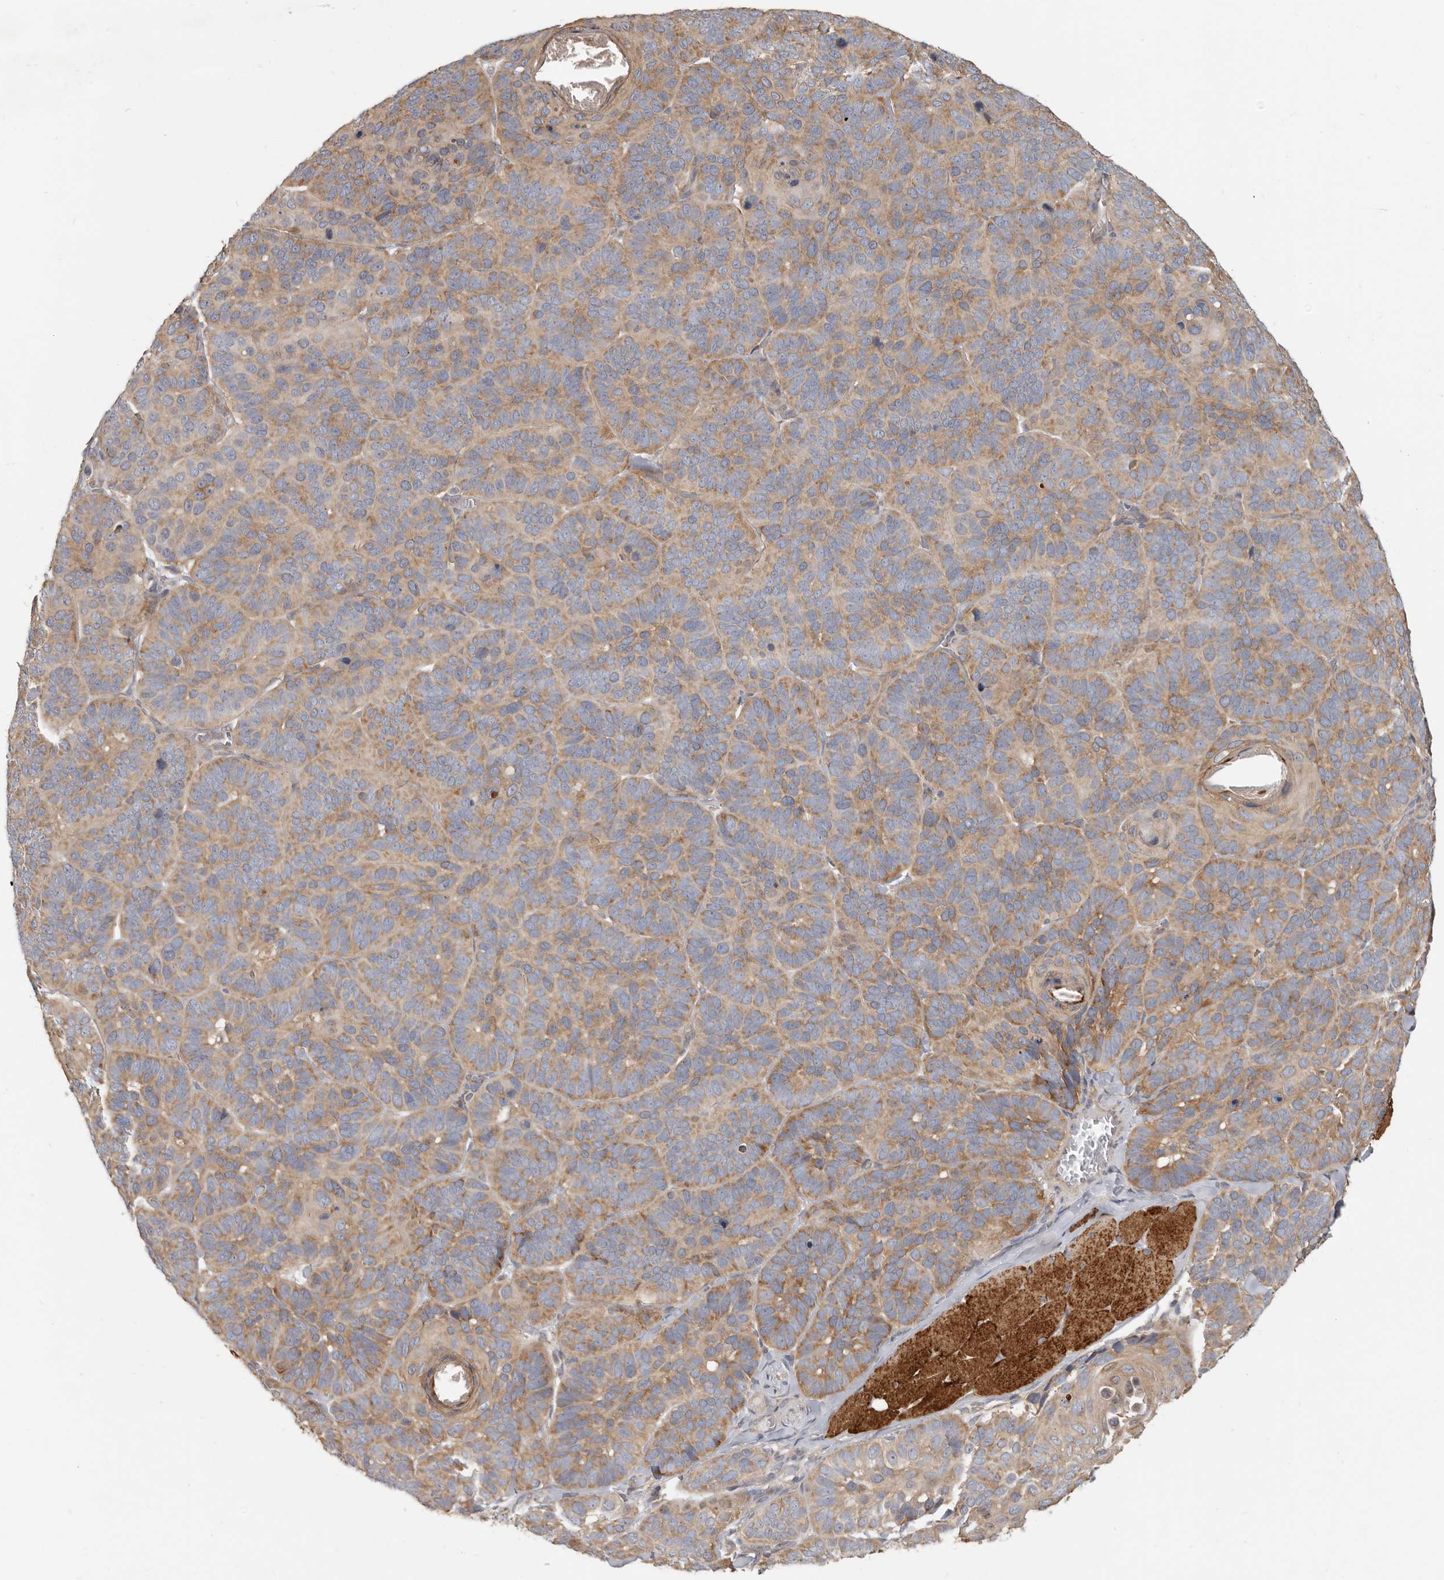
{"staining": {"intensity": "moderate", "quantity": ">75%", "location": "cytoplasmic/membranous"}, "tissue": "skin cancer", "cell_type": "Tumor cells", "image_type": "cancer", "snomed": [{"axis": "morphology", "description": "Basal cell carcinoma"}, {"axis": "topography", "description": "Skin"}], "caption": "Immunohistochemistry image of neoplastic tissue: skin cancer (basal cell carcinoma) stained using IHC shows medium levels of moderate protein expression localized specifically in the cytoplasmic/membranous of tumor cells, appearing as a cytoplasmic/membranous brown color.", "gene": "UNK", "patient": {"sex": "male", "age": 62}}